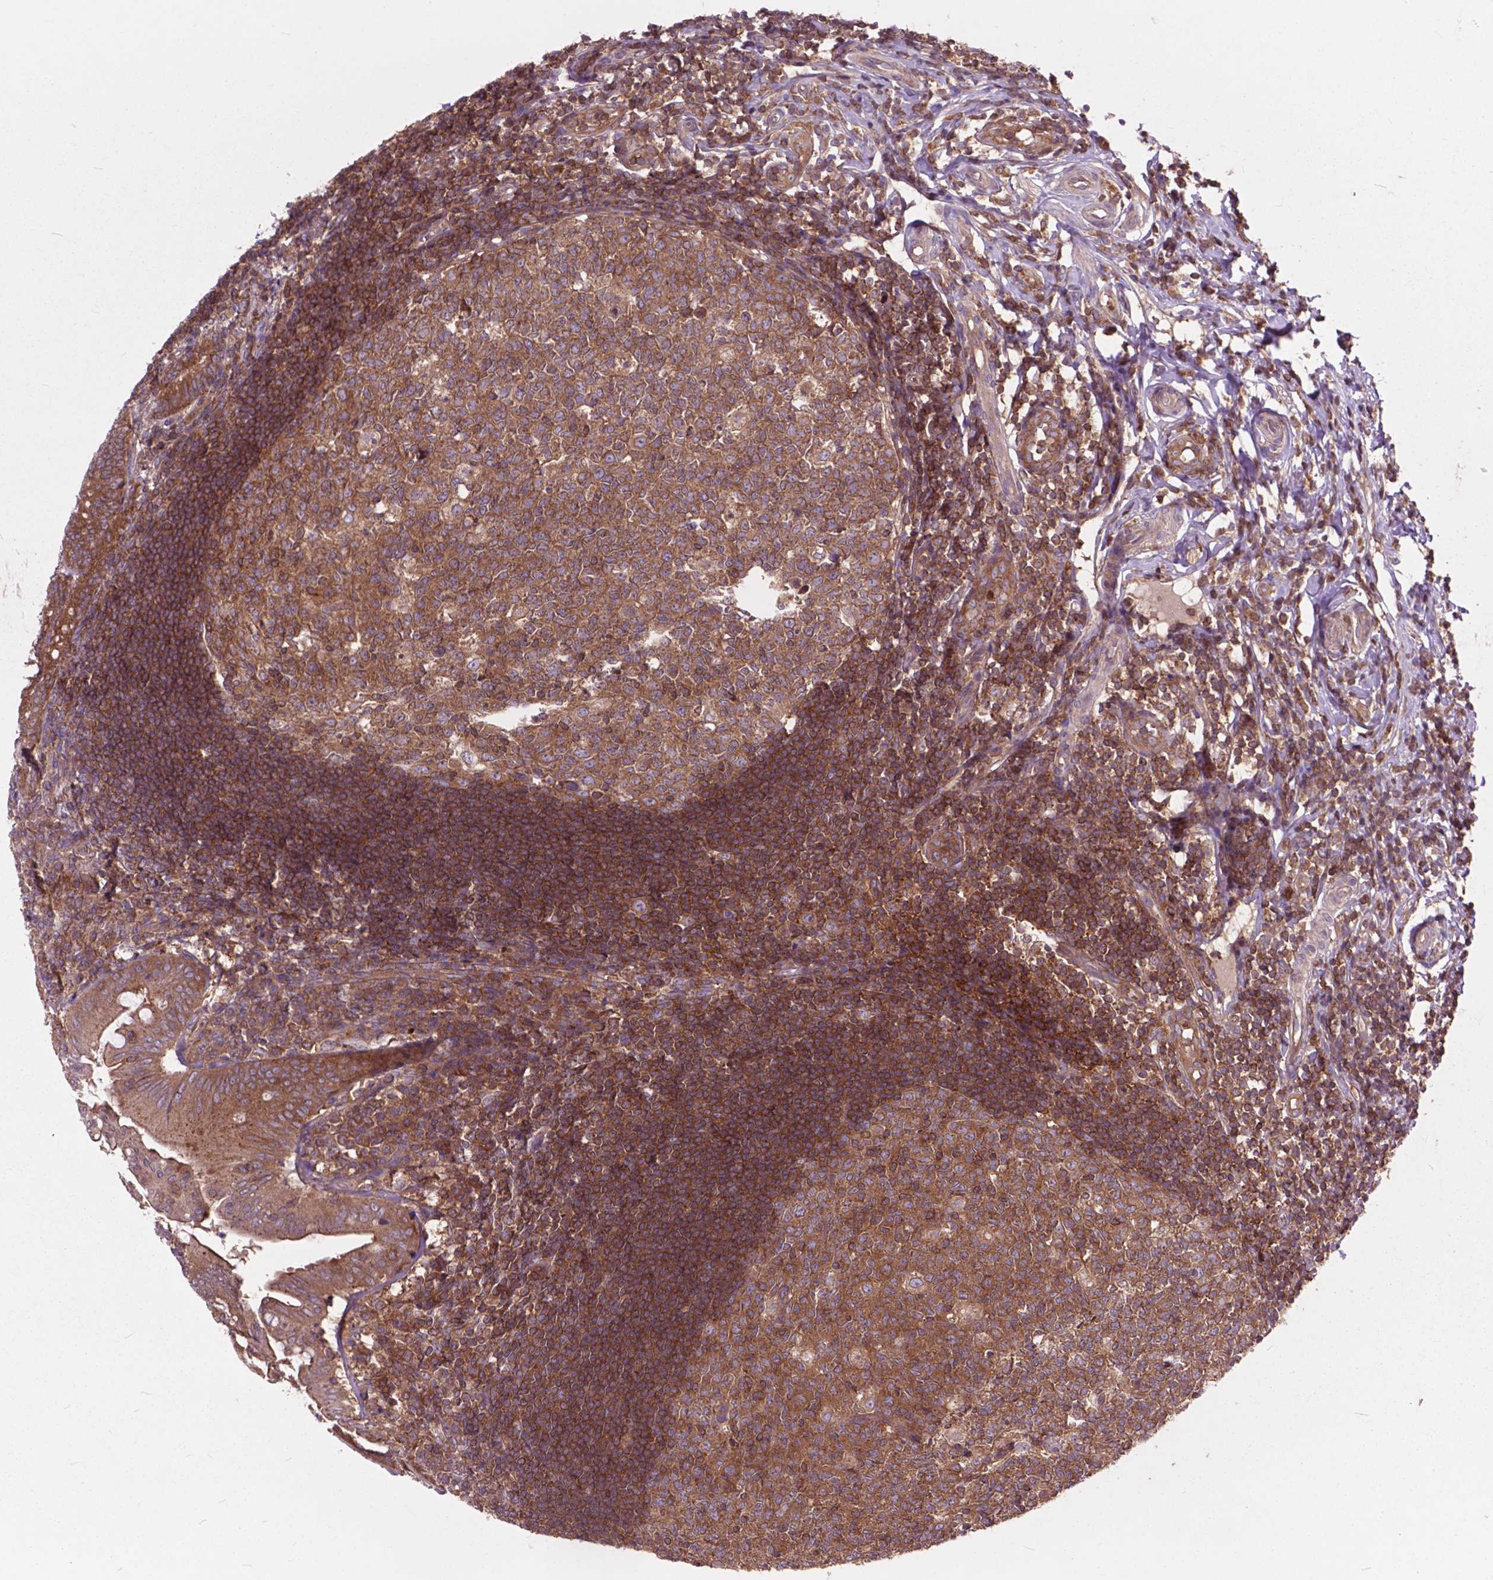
{"staining": {"intensity": "strong", "quantity": ">75%", "location": "cytoplasmic/membranous"}, "tissue": "appendix", "cell_type": "Glandular cells", "image_type": "normal", "snomed": [{"axis": "morphology", "description": "Normal tissue, NOS"}, {"axis": "morphology", "description": "Inflammation, NOS"}, {"axis": "topography", "description": "Appendix"}], "caption": "Immunohistochemistry (IHC) photomicrograph of normal appendix: human appendix stained using IHC displays high levels of strong protein expression localized specifically in the cytoplasmic/membranous of glandular cells, appearing as a cytoplasmic/membranous brown color.", "gene": "ARAF", "patient": {"sex": "male", "age": 16}}